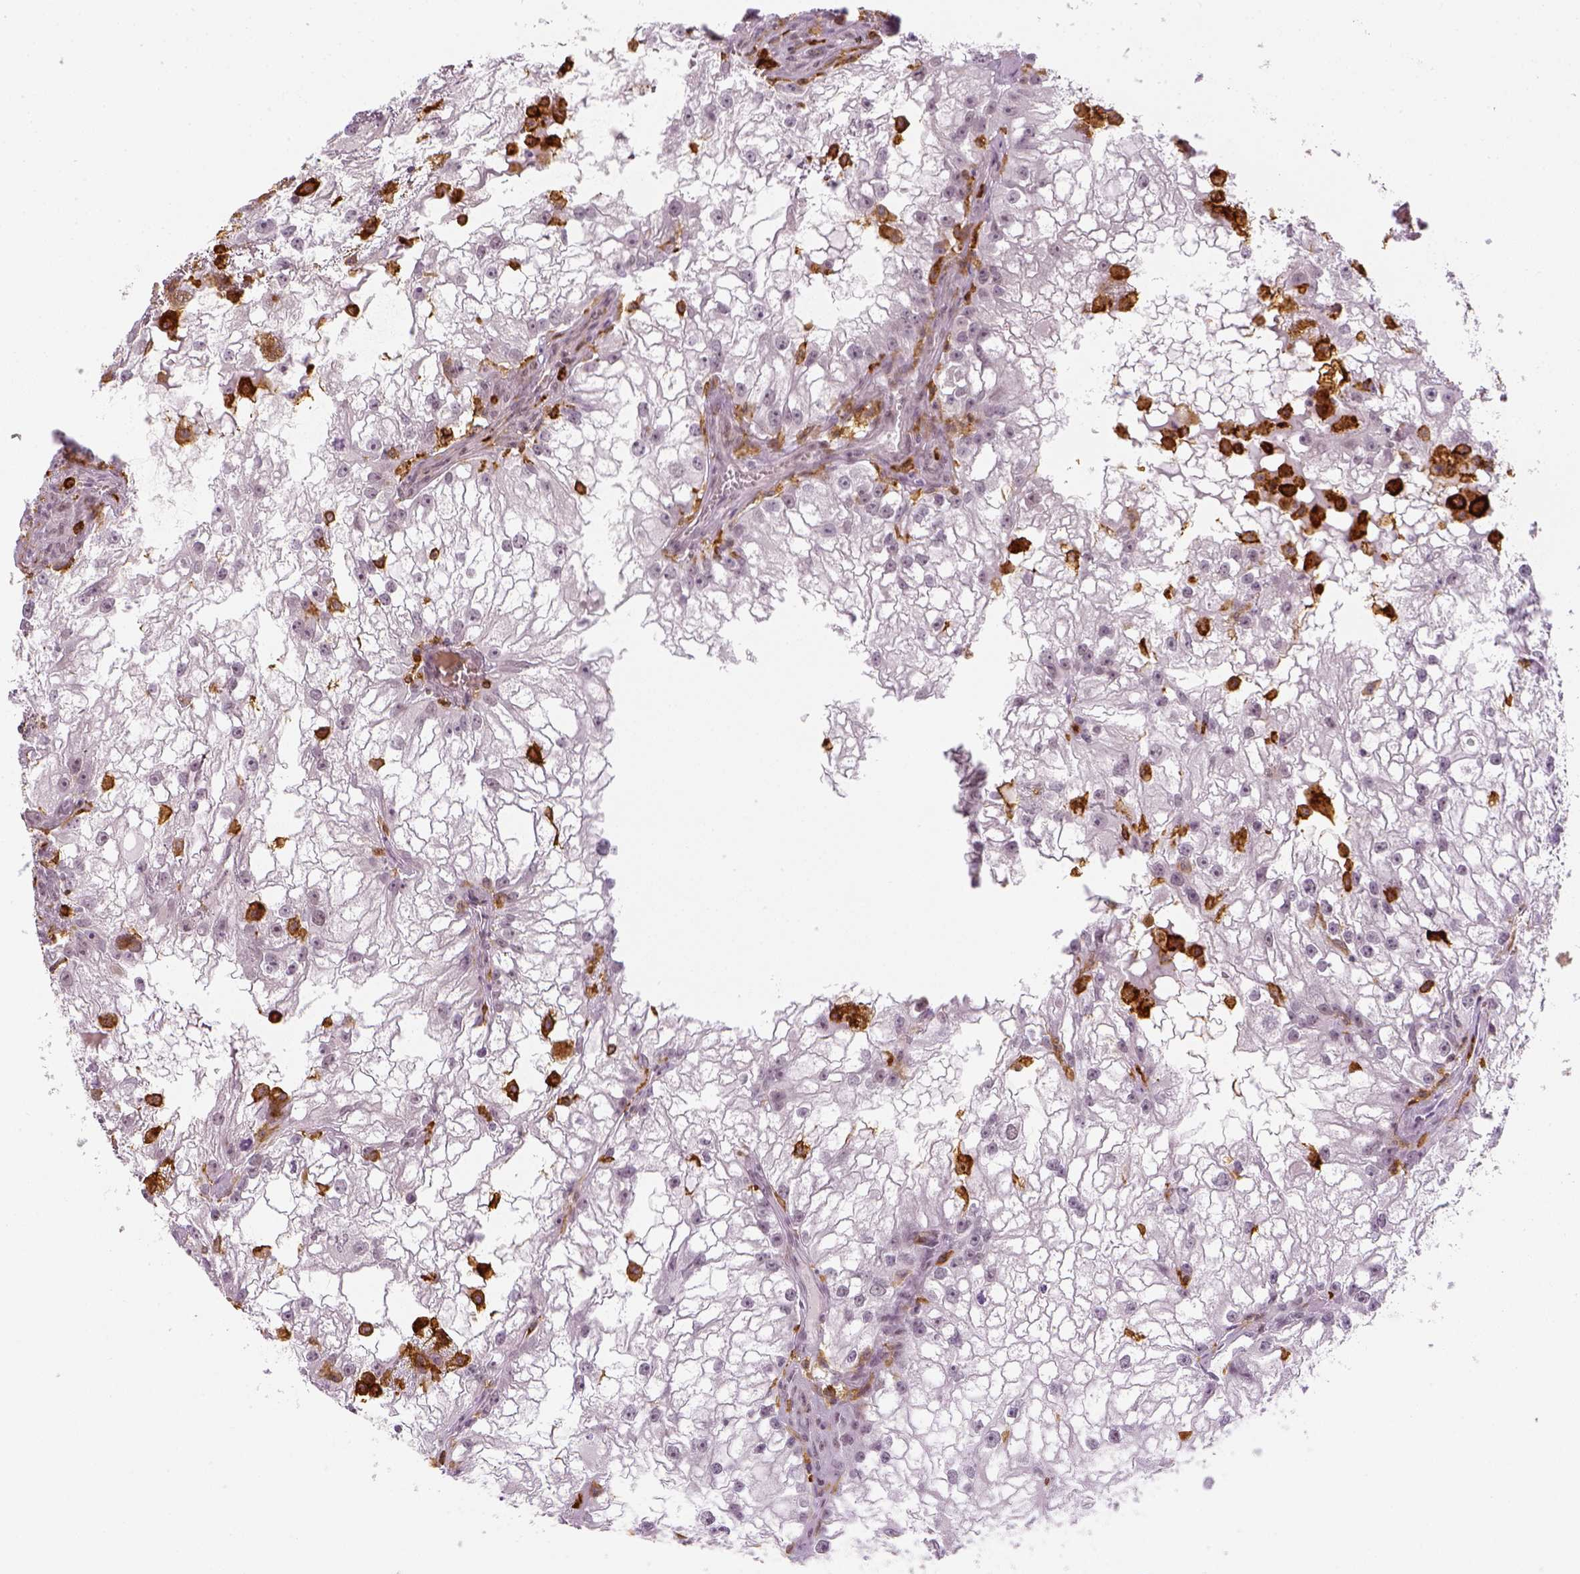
{"staining": {"intensity": "negative", "quantity": "none", "location": "none"}, "tissue": "renal cancer", "cell_type": "Tumor cells", "image_type": "cancer", "snomed": [{"axis": "morphology", "description": "Adenocarcinoma, NOS"}, {"axis": "topography", "description": "Kidney"}], "caption": "Micrograph shows no protein positivity in tumor cells of renal adenocarcinoma tissue.", "gene": "CD14", "patient": {"sex": "male", "age": 59}}